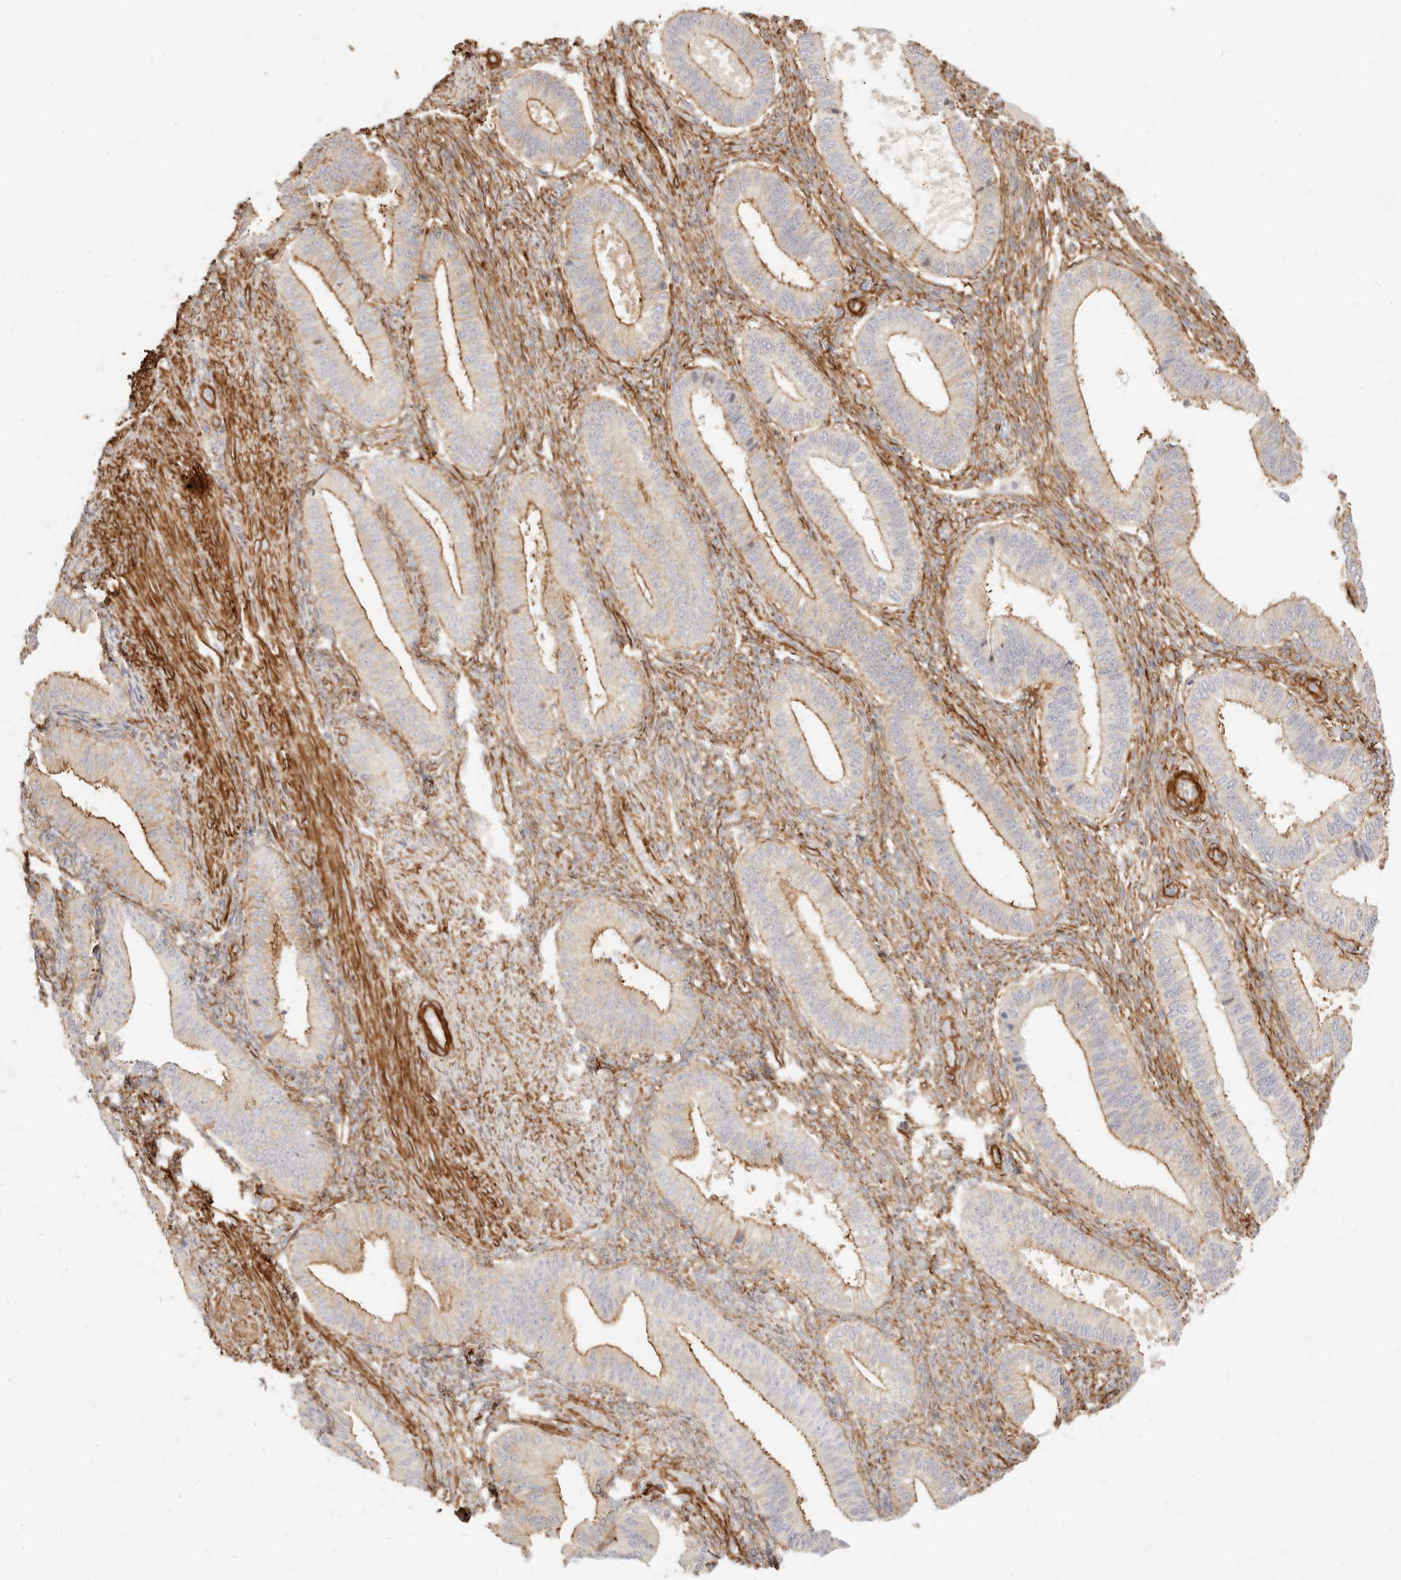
{"staining": {"intensity": "moderate", "quantity": "25%-75%", "location": "cytoplasmic/membranous"}, "tissue": "endometrium", "cell_type": "Cells in endometrial stroma", "image_type": "normal", "snomed": [{"axis": "morphology", "description": "Normal tissue, NOS"}, {"axis": "topography", "description": "Endometrium"}], "caption": "Immunohistochemical staining of benign endometrium exhibits moderate cytoplasmic/membranous protein positivity in about 25%-75% of cells in endometrial stroma.", "gene": "TMTC2", "patient": {"sex": "female", "age": 39}}